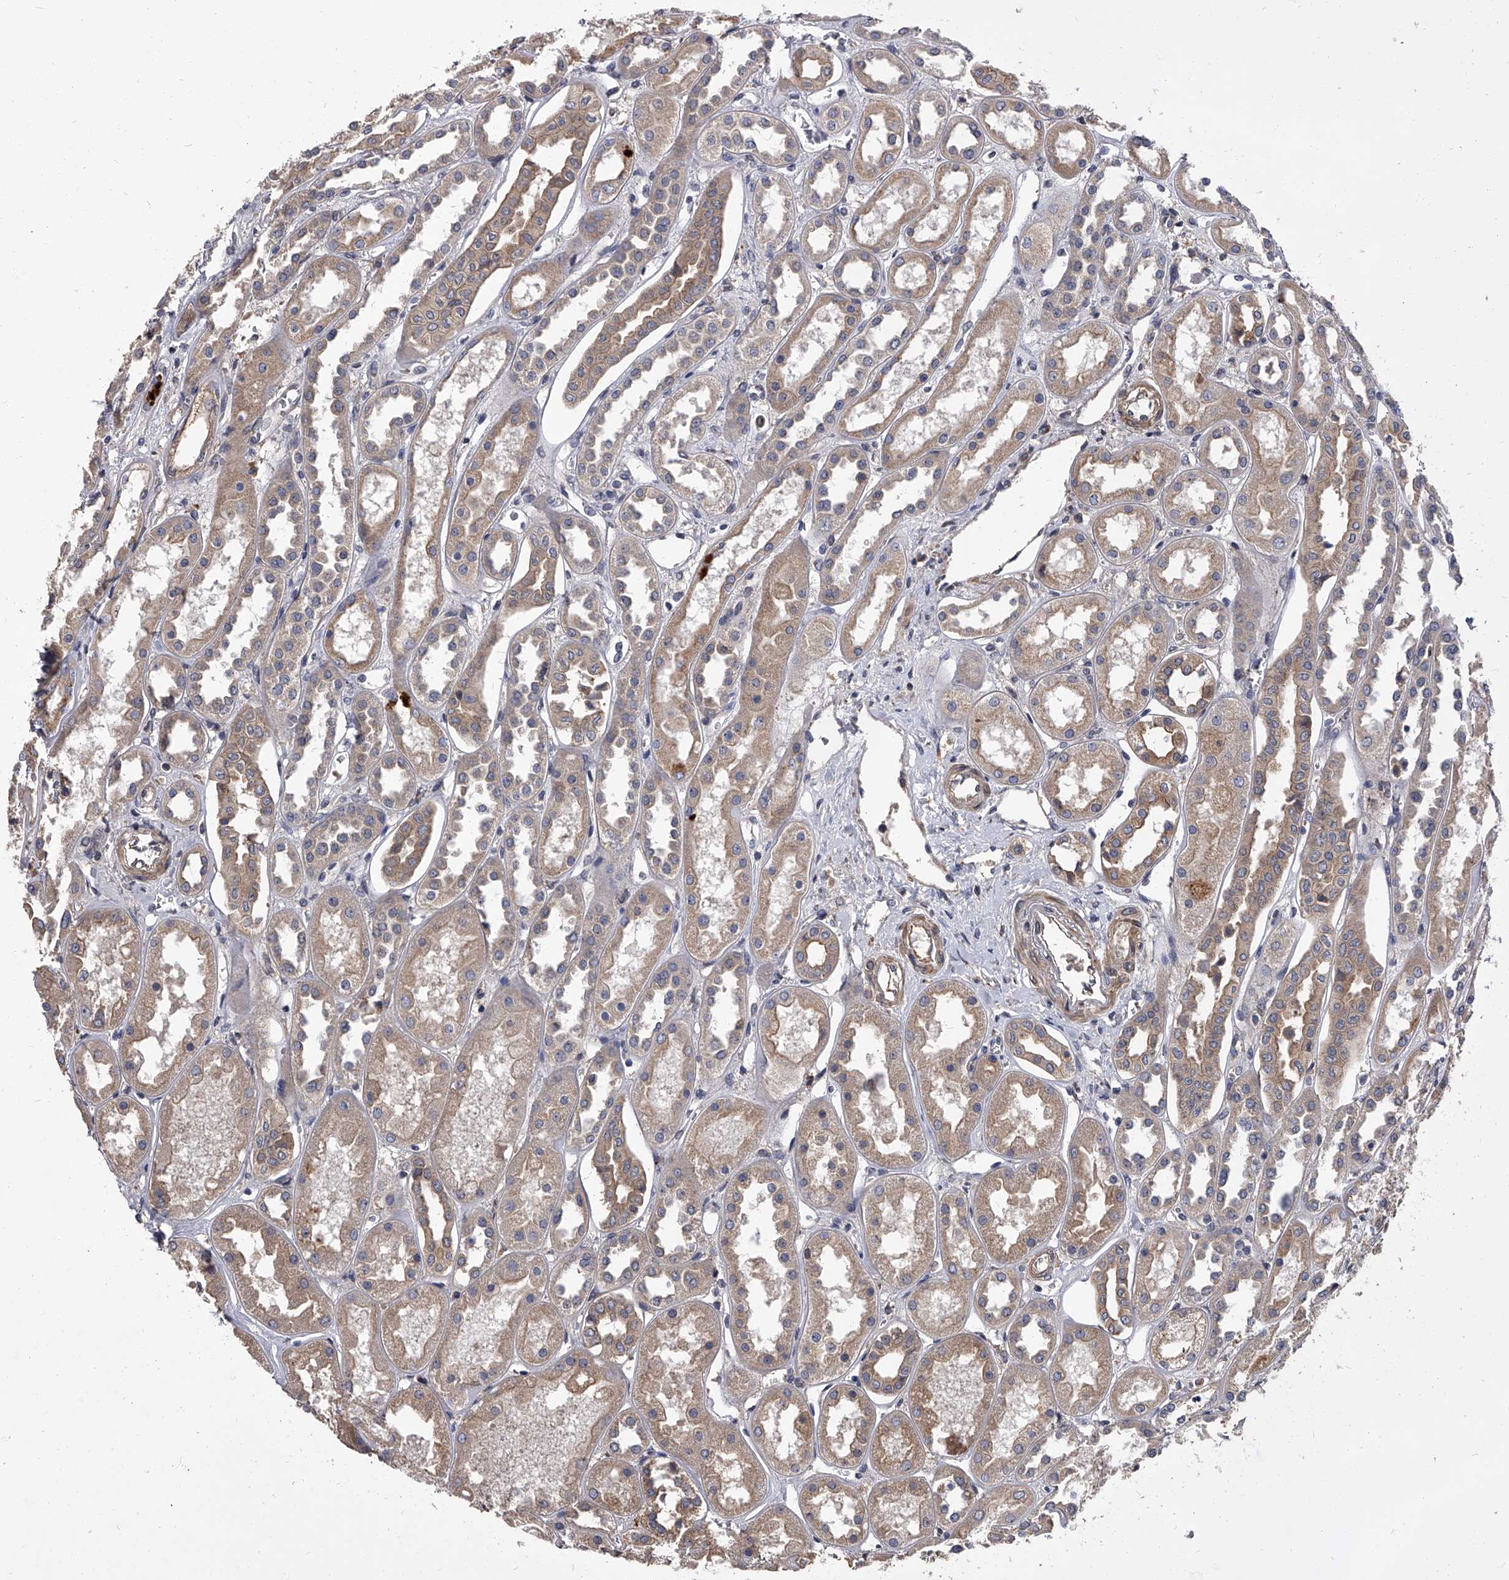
{"staining": {"intensity": "weak", "quantity": "<25%", "location": "cytoplasmic/membranous"}, "tissue": "kidney", "cell_type": "Cells in glomeruli", "image_type": "normal", "snomed": [{"axis": "morphology", "description": "Normal tissue, NOS"}, {"axis": "topography", "description": "Kidney"}], "caption": "An image of kidney stained for a protein shows no brown staining in cells in glomeruli.", "gene": "STK36", "patient": {"sex": "male", "age": 70}}